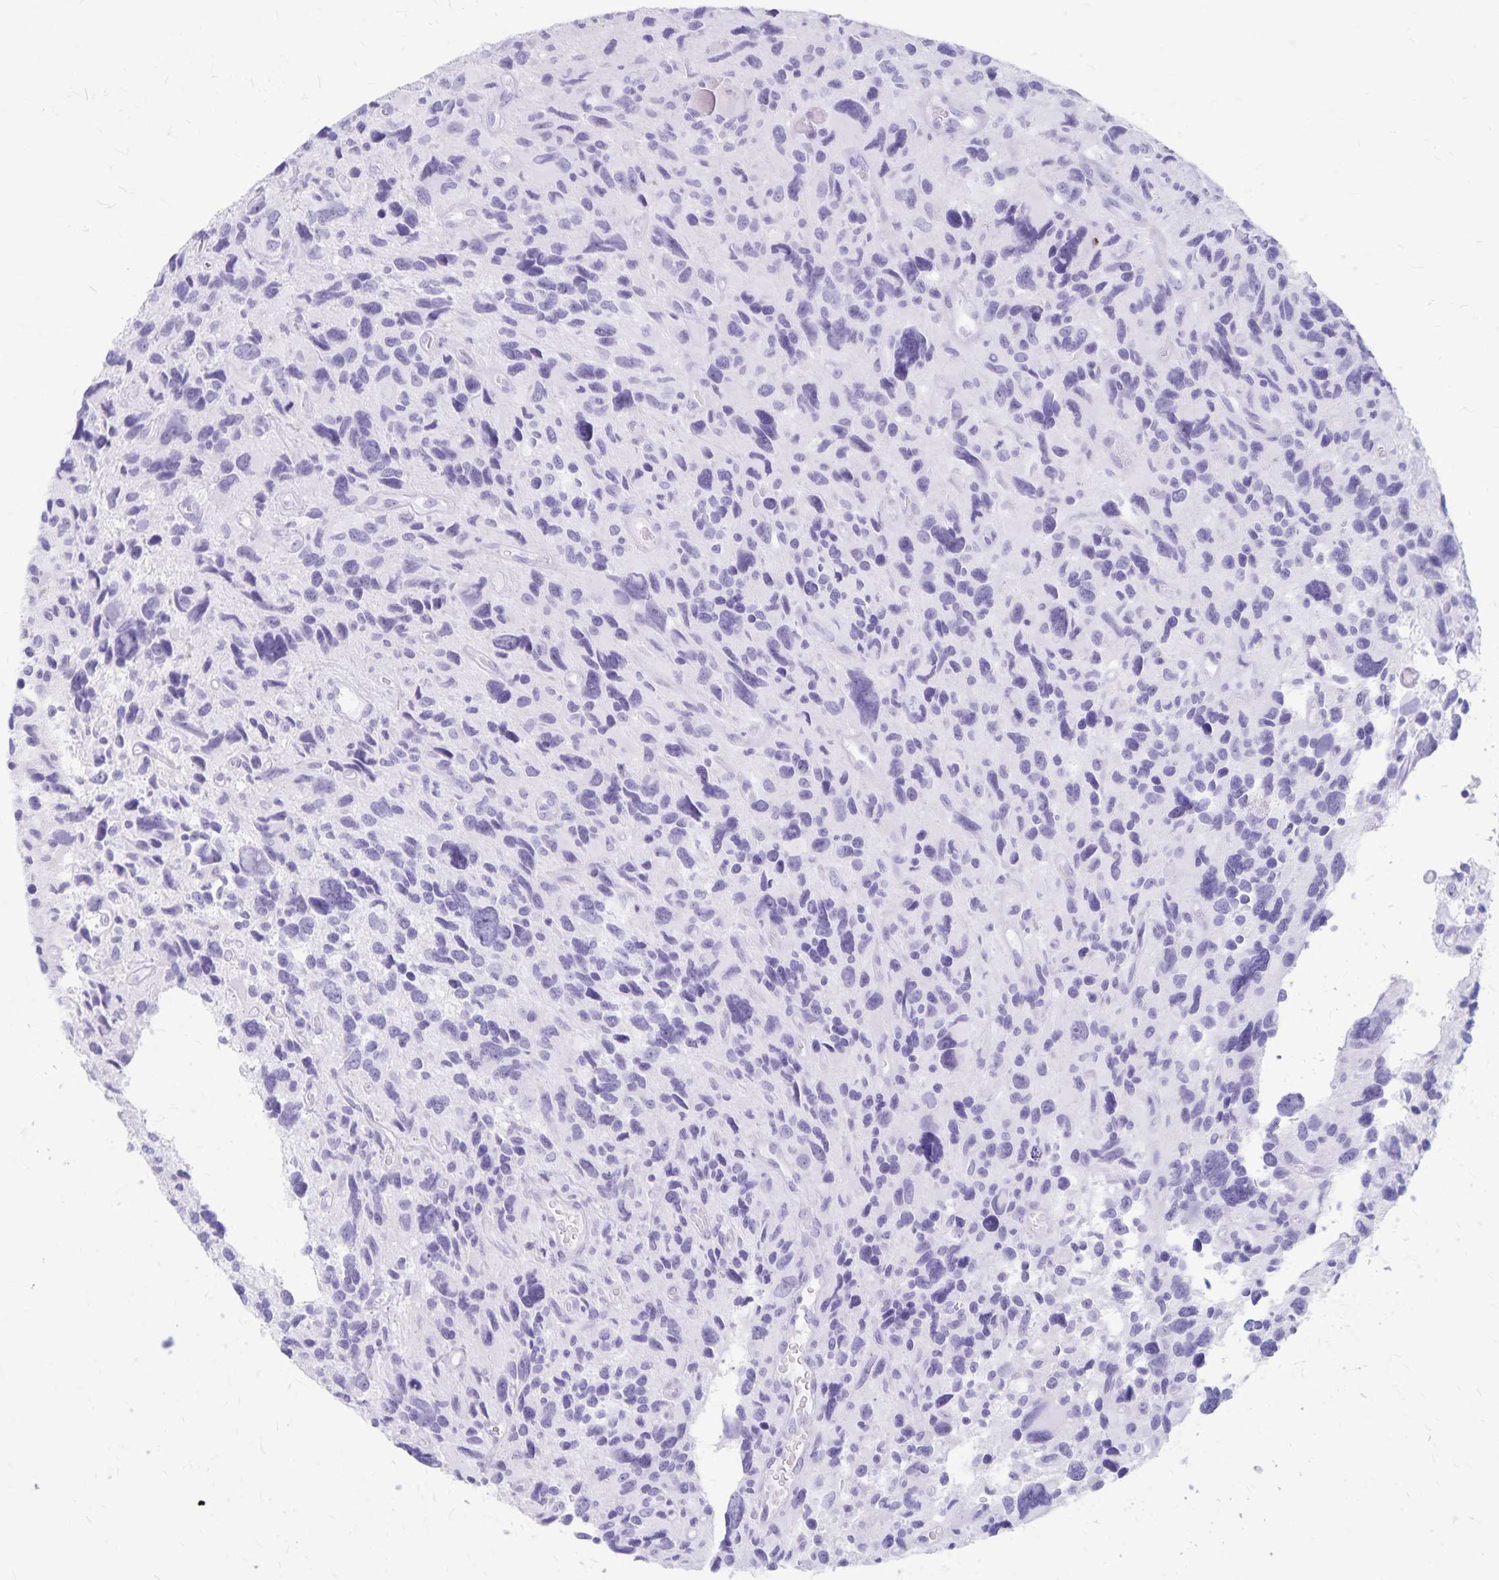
{"staining": {"intensity": "negative", "quantity": "none", "location": "none"}, "tissue": "glioma", "cell_type": "Tumor cells", "image_type": "cancer", "snomed": [{"axis": "morphology", "description": "Glioma, malignant, High grade"}, {"axis": "topography", "description": "Brain"}], "caption": "This micrograph is of glioma stained with IHC to label a protein in brown with the nuclei are counter-stained blue. There is no staining in tumor cells.", "gene": "GPBAR1", "patient": {"sex": "male", "age": 46}}